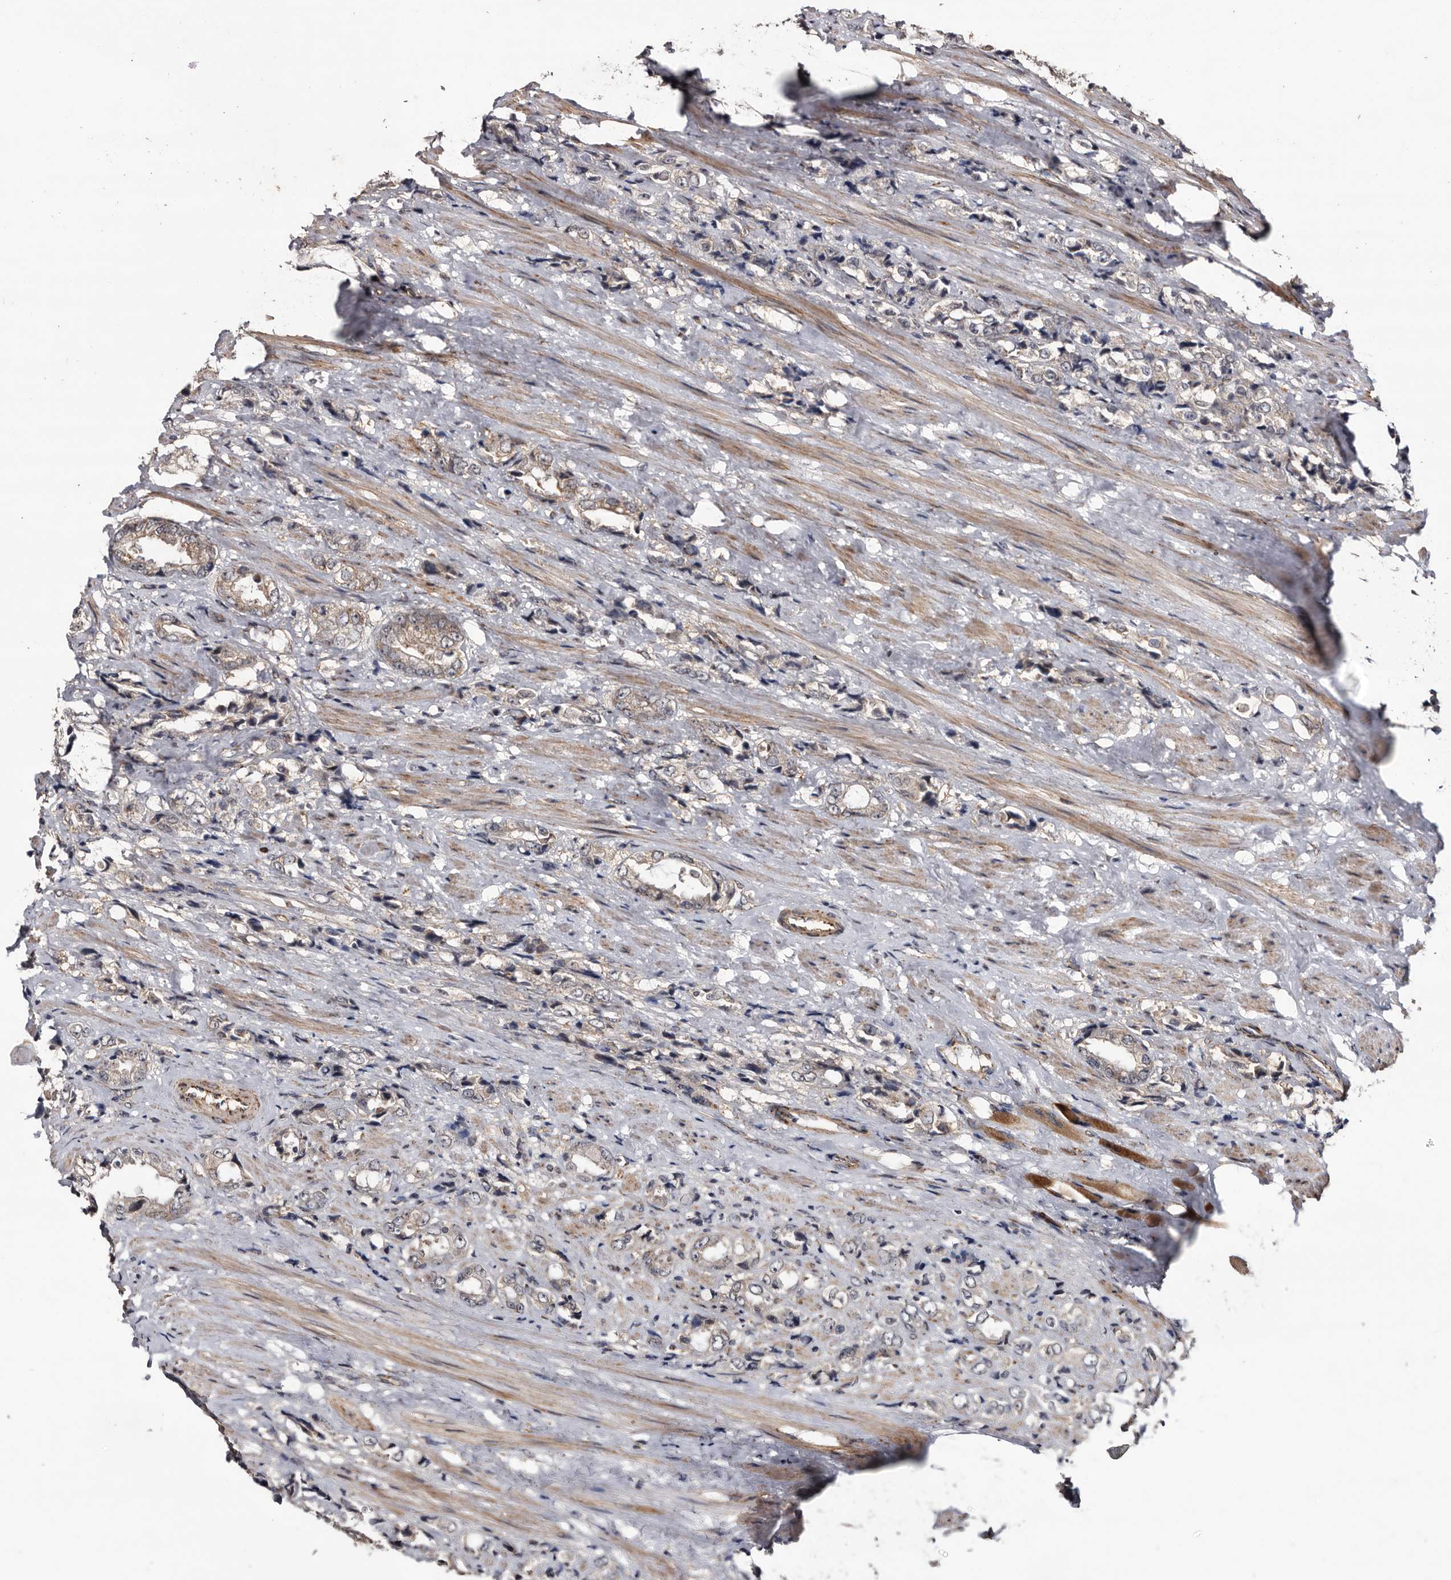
{"staining": {"intensity": "weak", "quantity": "<25%", "location": "cytoplasmic/membranous"}, "tissue": "prostate cancer", "cell_type": "Tumor cells", "image_type": "cancer", "snomed": [{"axis": "morphology", "description": "Adenocarcinoma, High grade"}, {"axis": "topography", "description": "Prostate"}], "caption": "A high-resolution image shows immunohistochemistry (IHC) staining of adenocarcinoma (high-grade) (prostate), which exhibits no significant staining in tumor cells.", "gene": "ARMCX2", "patient": {"sex": "male", "age": 61}}